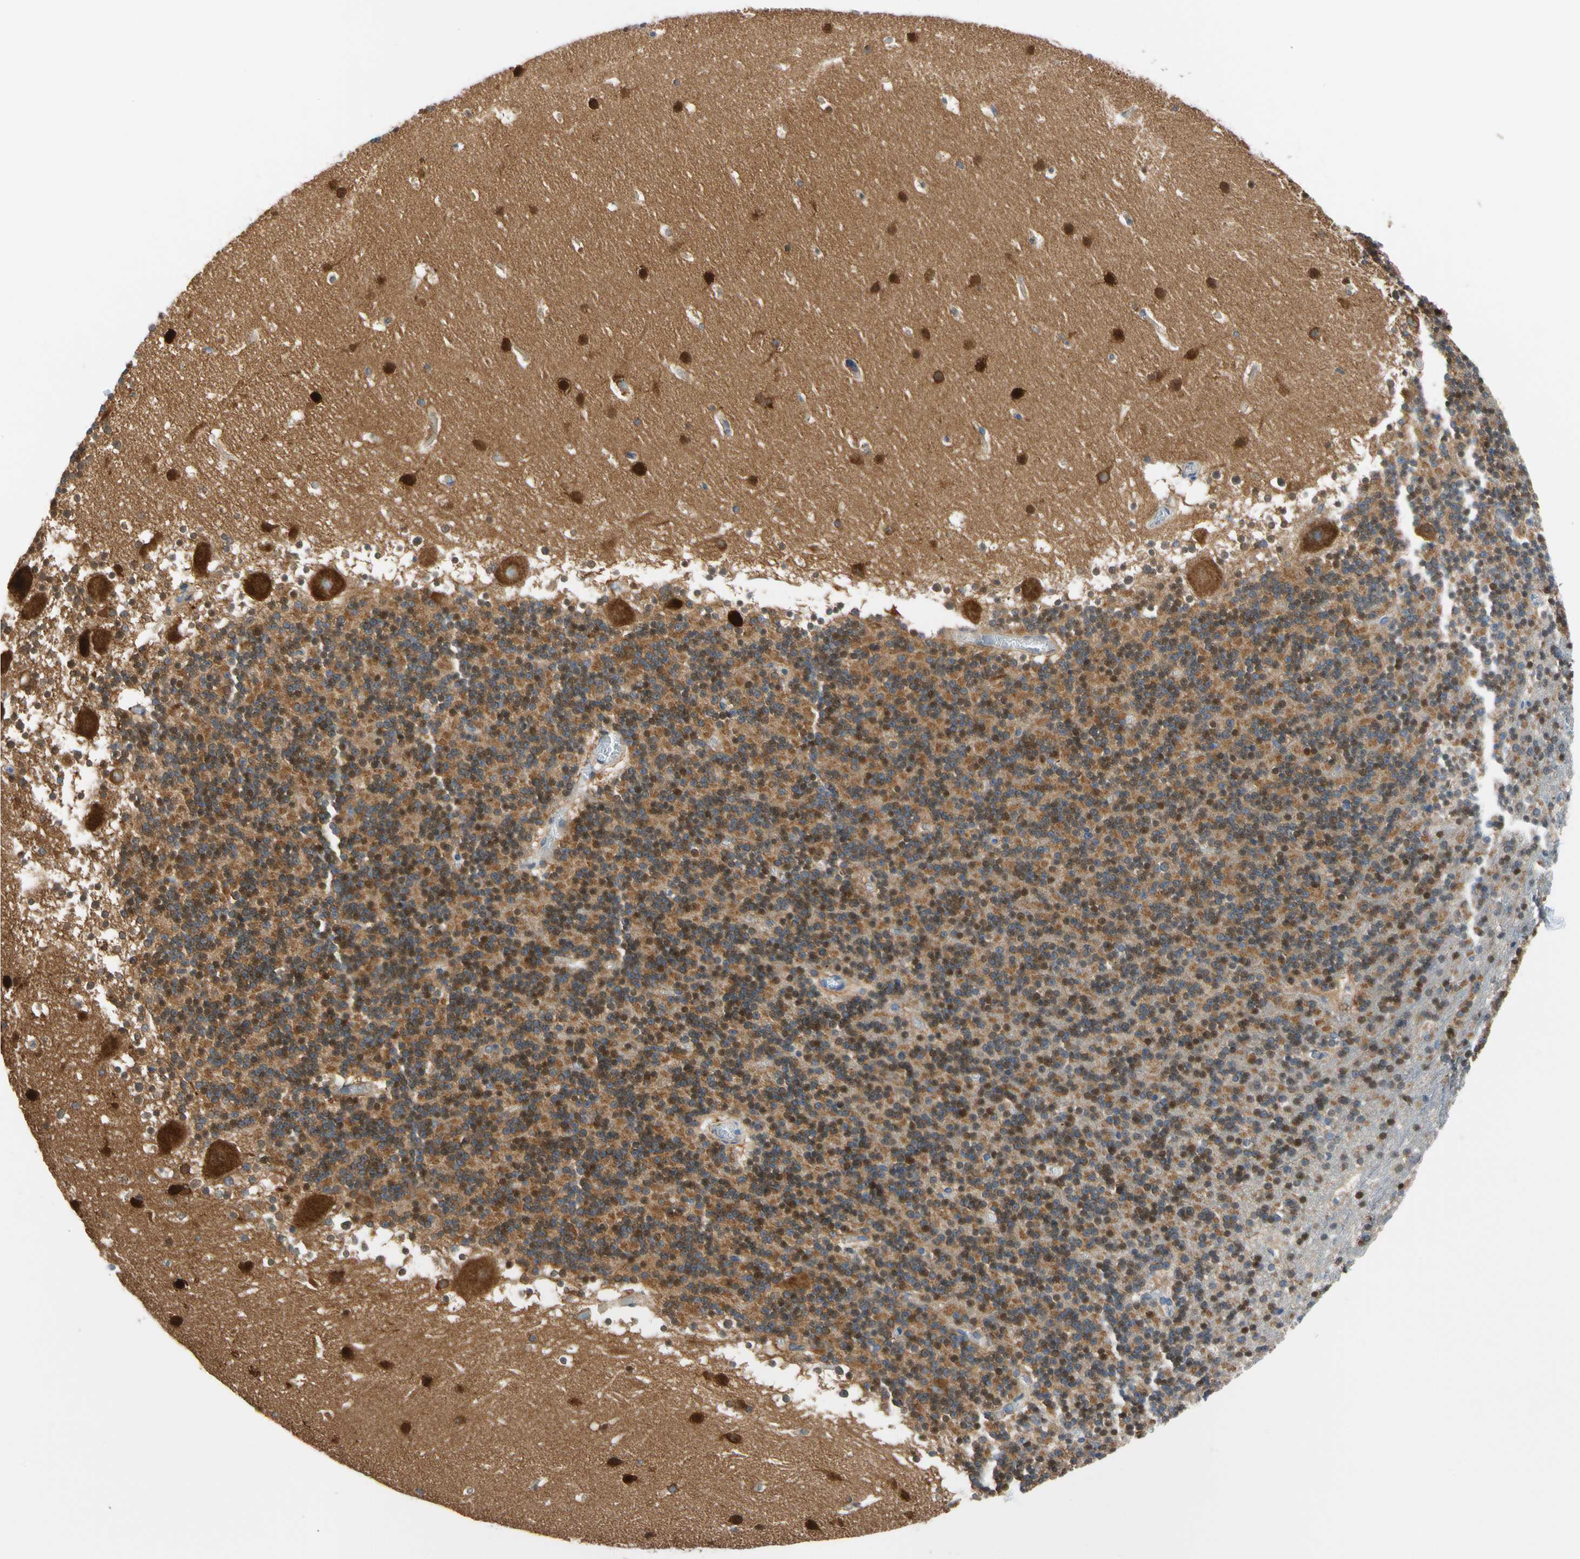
{"staining": {"intensity": "moderate", "quantity": ">75%", "location": "cytoplasmic/membranous"}, "tissue": "cerebellum", "cell_type": "Cells in granular layer", "image_type": "normal", "snomed": [{"axis": "morphology", "description": "Normal tissue, NOS"}, {"axis": "topography", "description": "Cerebellum"}], "caption": "About >75% of cells in granular layer in benign human cerebellum demonstrate moderate cytoplasmic/membranous protein staining as visualized by brown immunohistochemical staining.", "gene": "GPHN", "patient": {"sex": "male", "age": 45}}